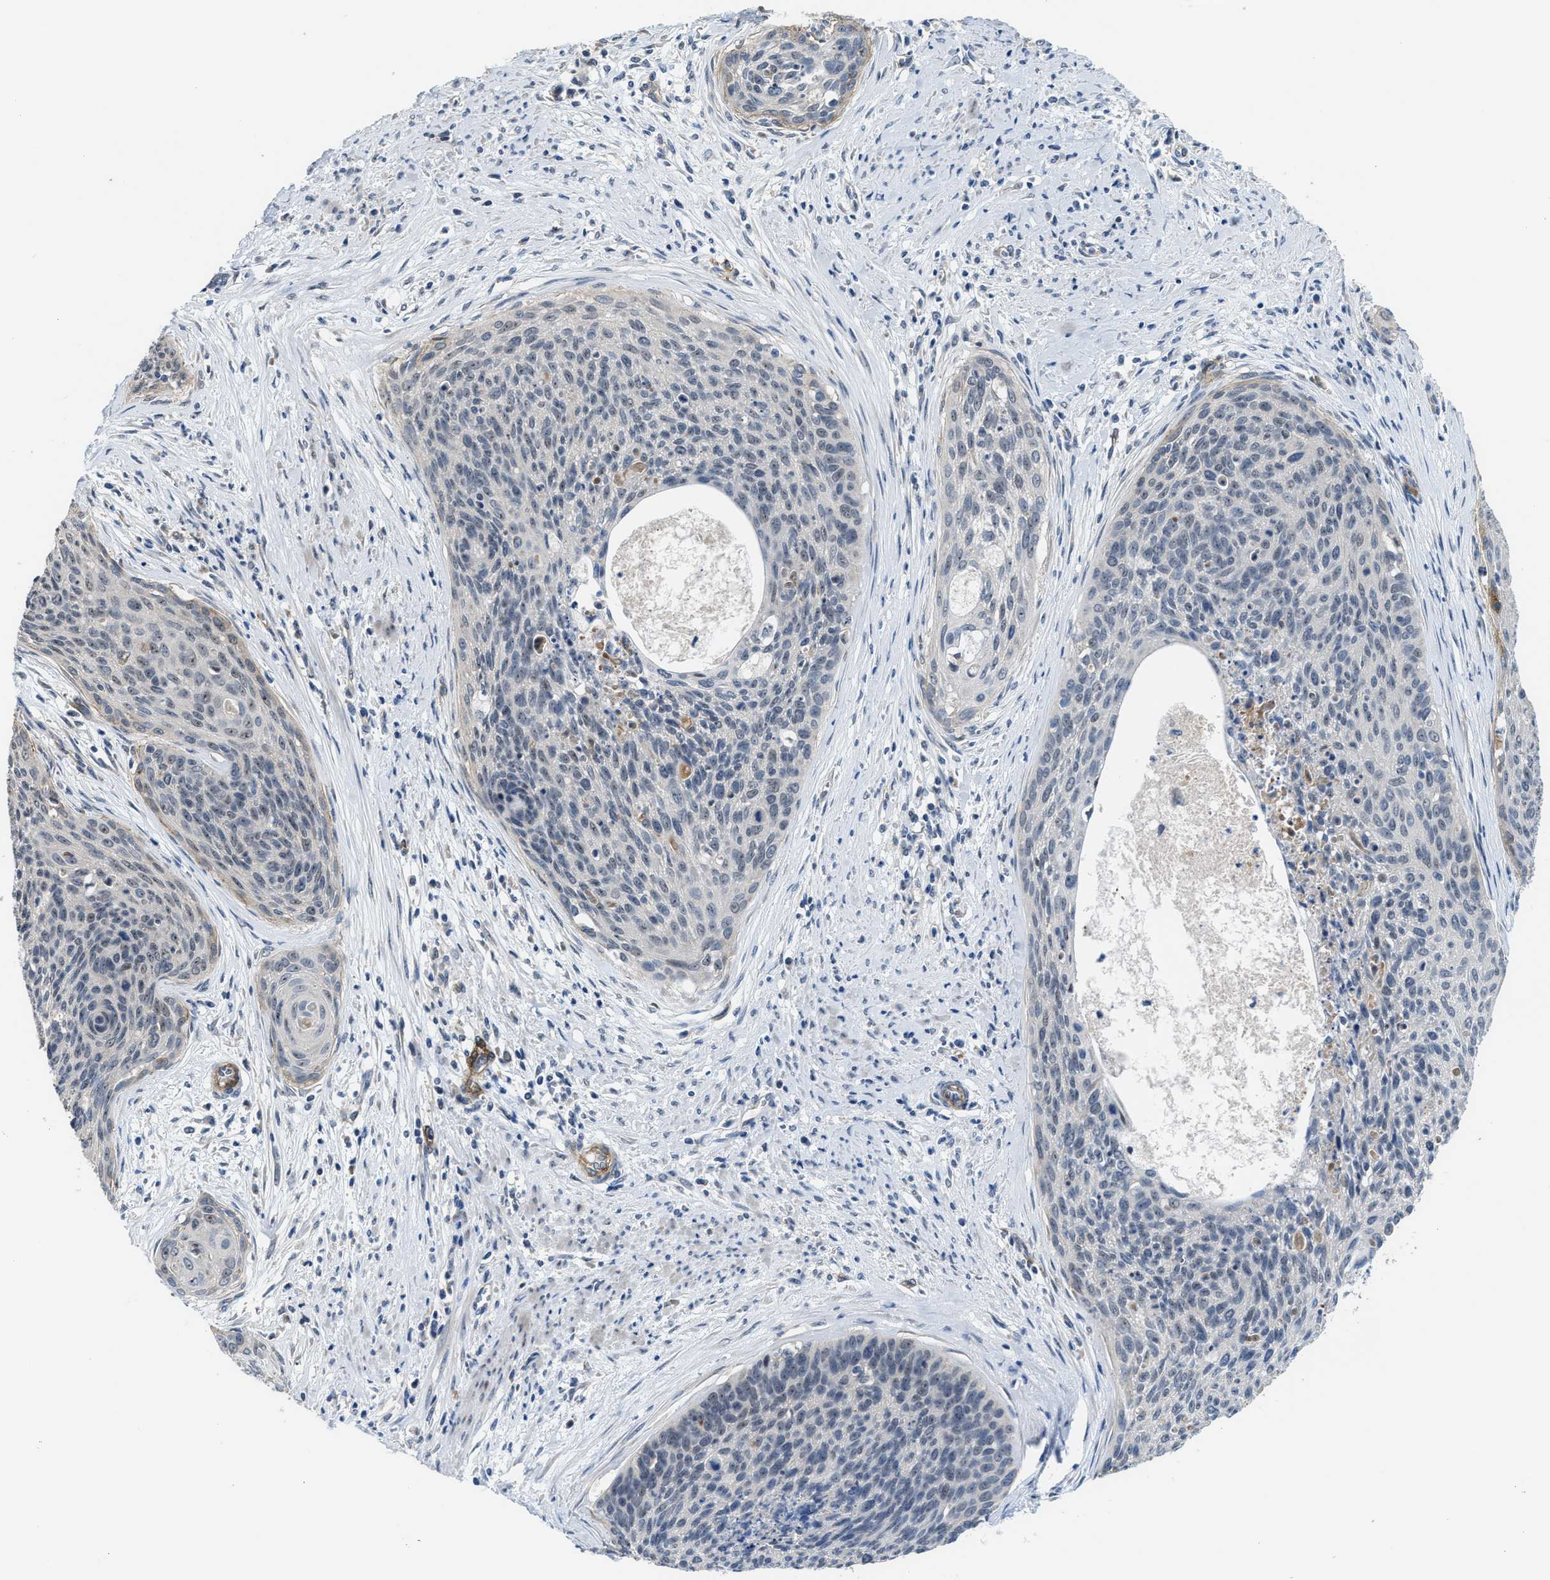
{"staining": {"intensity": "negative", "quantity": "none", "location": "none"}, "tissue": "cervical cancer", "cell_type": "Tumor cells", "image_type": "cancer", "snomed": [{"axis": "morphology", "description": "Squamous cell carcinoma, NOS"}, {"axis": "topography", "description": "Cervix"}], "caption": "High magnification brightfield microscopy of squamous cell carcinoma (cervical) stained with DAB (3,3'-diaminobenzidine) (brown) and counterstained with hematoxylin (blue): tumor cells show no significant expression.", "gene": "ZNF783", "patient": {"sex": "female", "age": 55}}